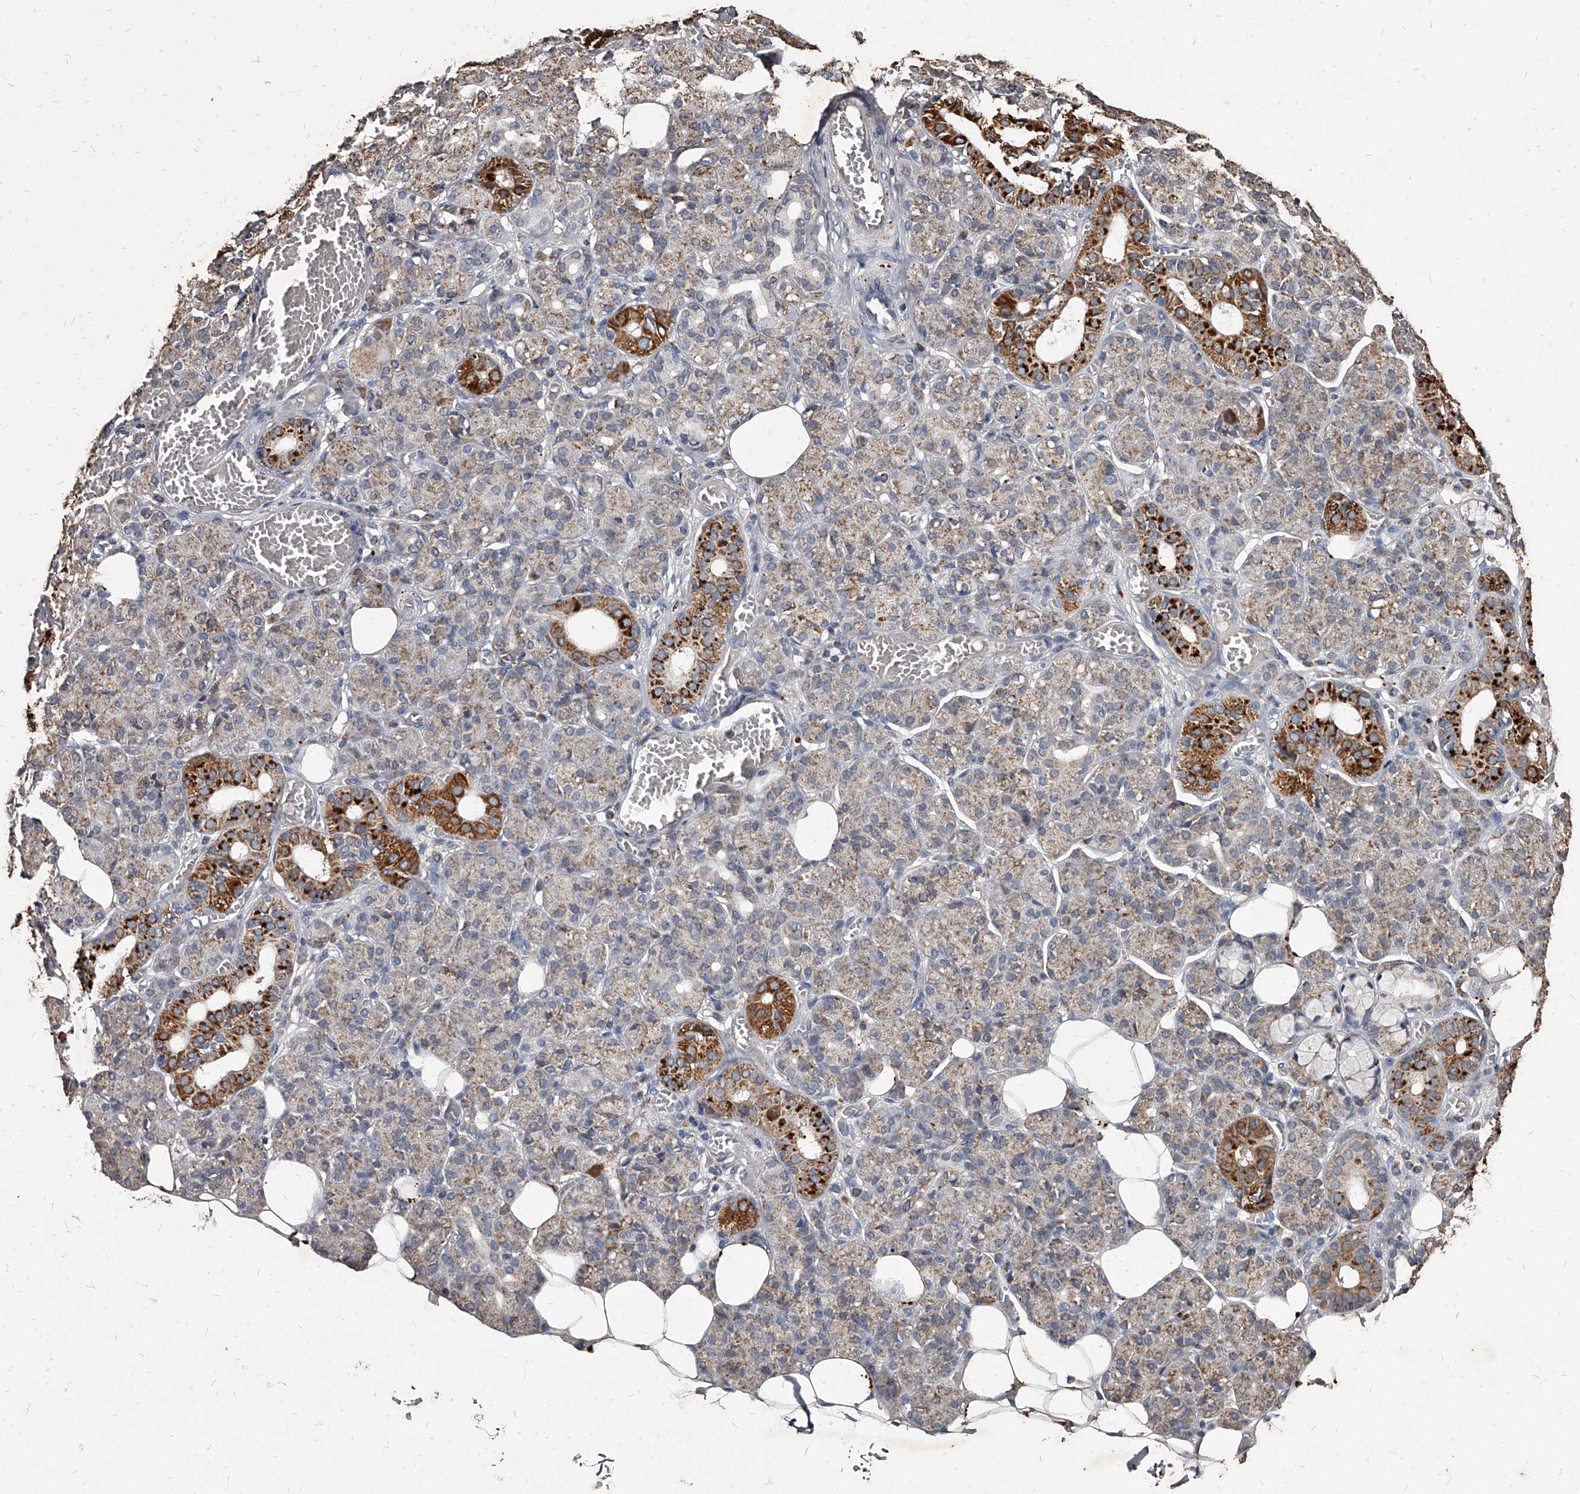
{"staining": {"intensity": "strong", "quantity": "<25%", "location": "cytoplasmic/membranous"}, "tissue": "salivary gland", "cell_type": "Glandular cells", "image_type": "normal", "snomed": [{"axis": "morphology", "description": "Normal tissue, NOS"}, {"axis": "topography", "description": "Salivary gland"}], "caption": "The image shows a brown stain indicating the presence of a protein in the cytoplasmic/membranous of glandular cells in salivary gland.", "gene": "GPR183", "patient": {"sex": "male", "age": 63}}